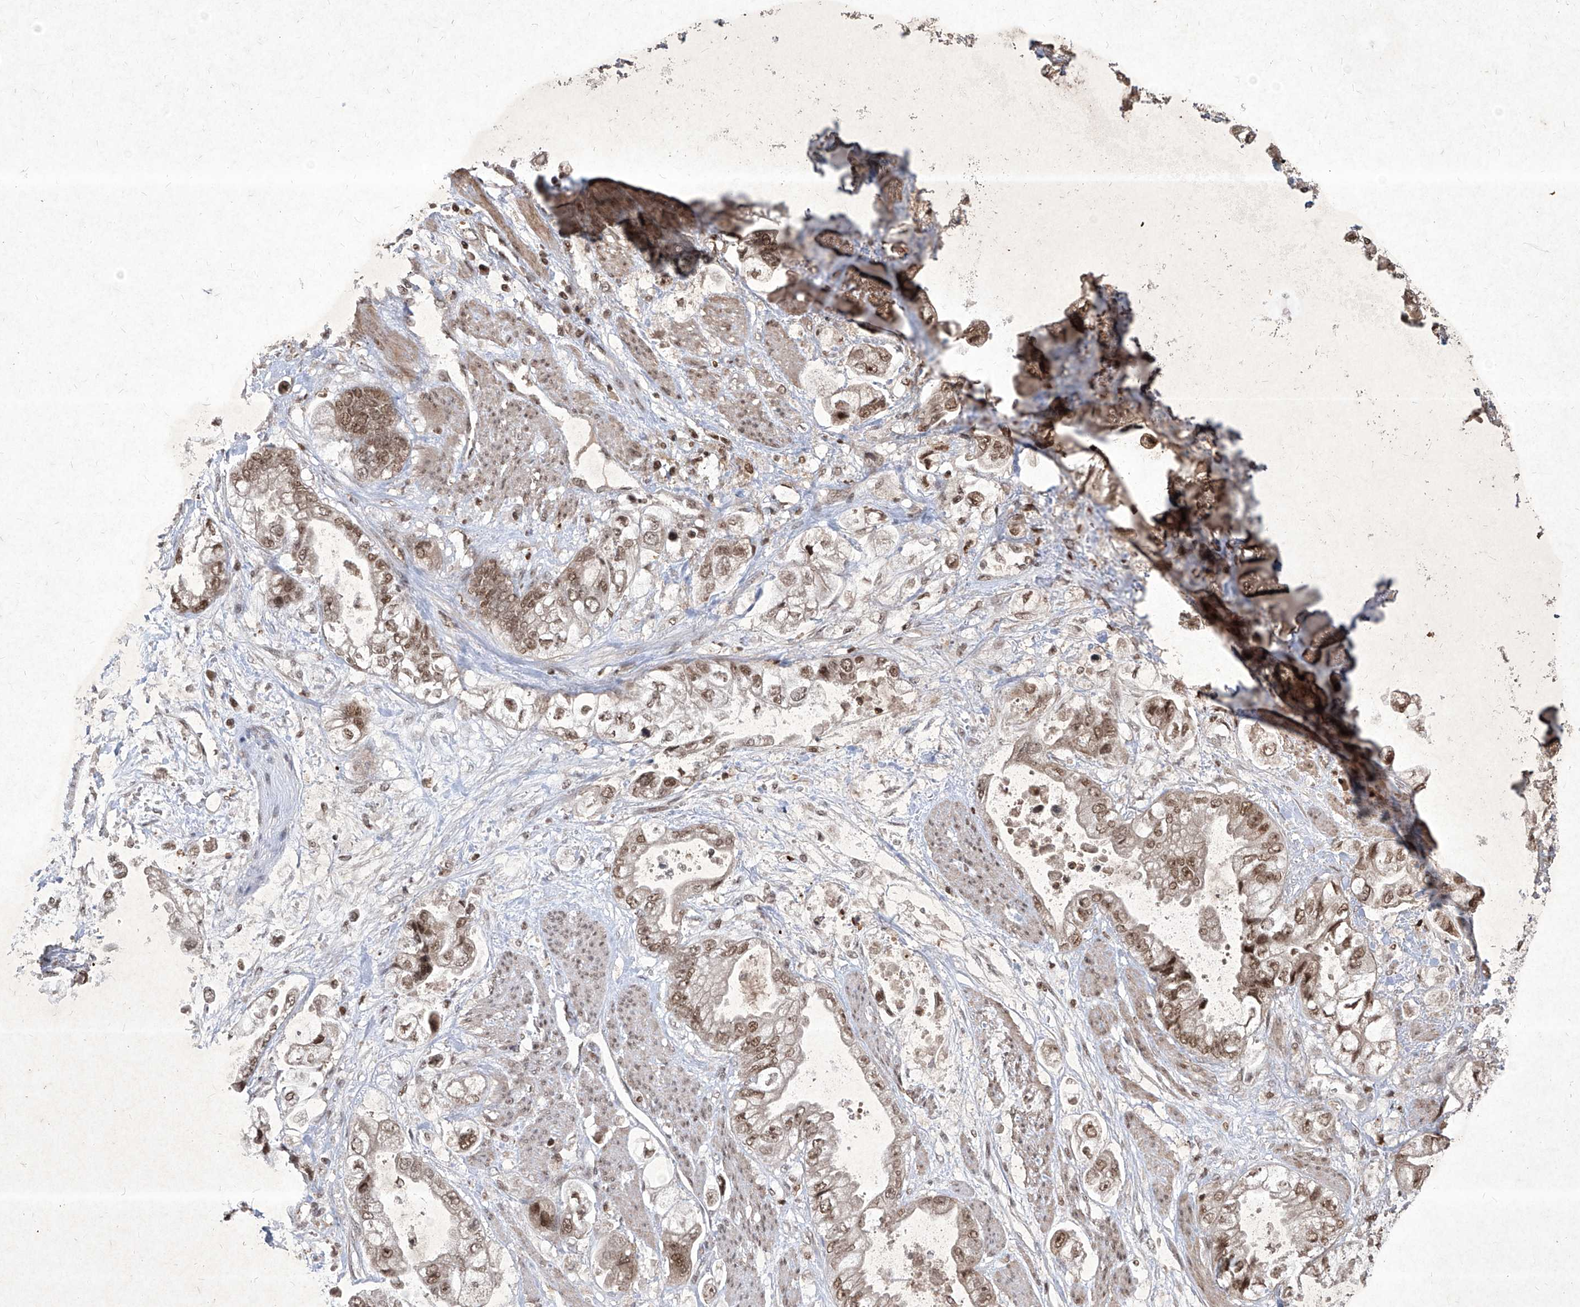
{"staining": {"intensity": "moderate", "quantity": ">75%", "location": "nuclear"}, "tissue": "stomach cancer", "cell_type": "Tumor cells", "image_type": "cancer", "snomed": [{"axis": "morphology", "description": "Adenocarcinoma, NOS"}, {"axis": "topography", "description": "Stomach"}], "caption": "Moderate nuclear expression is identified in about >75% of tumor cells in stomach cancer (adenocarcinoma).", "gene": "IRF2", "patient": {"sex": "male", "age": 62}}